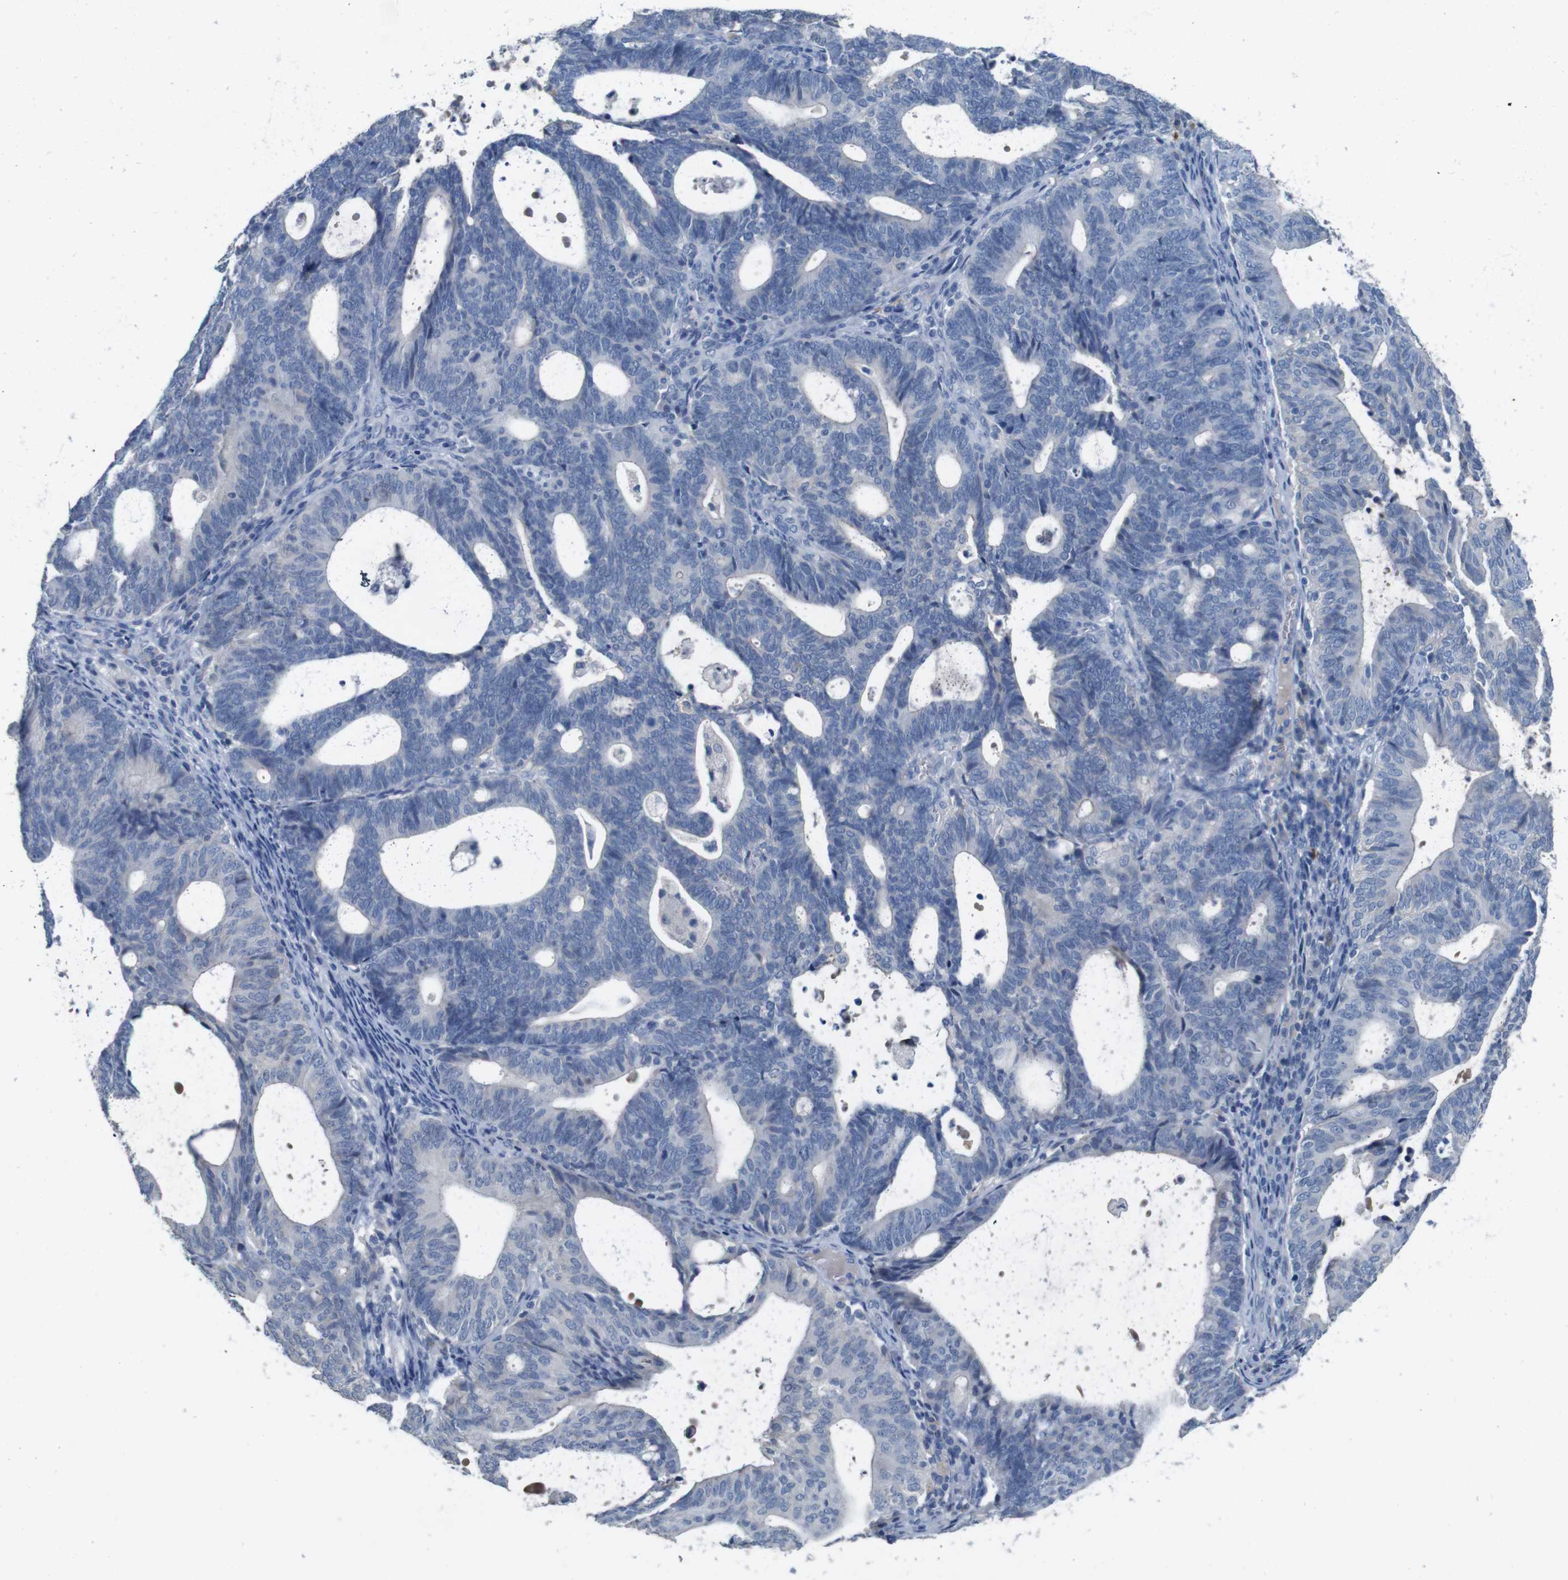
{"staining": {"intensity": "negative", "quantity": "none", "location": "none"}, "tissue": "endometrial cancer", "cell_type": "Tumor cells", "image_type": "cancer", "snomed": [{"axis": "morphology", "description": "Adenocarcinoma, NOS"}, {"axis": "topography", "description": "Uterus"}], "caption": "Immunohistochemistry image of endometrial cancer stained for a protein (brown), which exhibits no positivity in tumor cells.", "gene": "SLC2A8", "patient": {"sex": "female", "age": 83}}